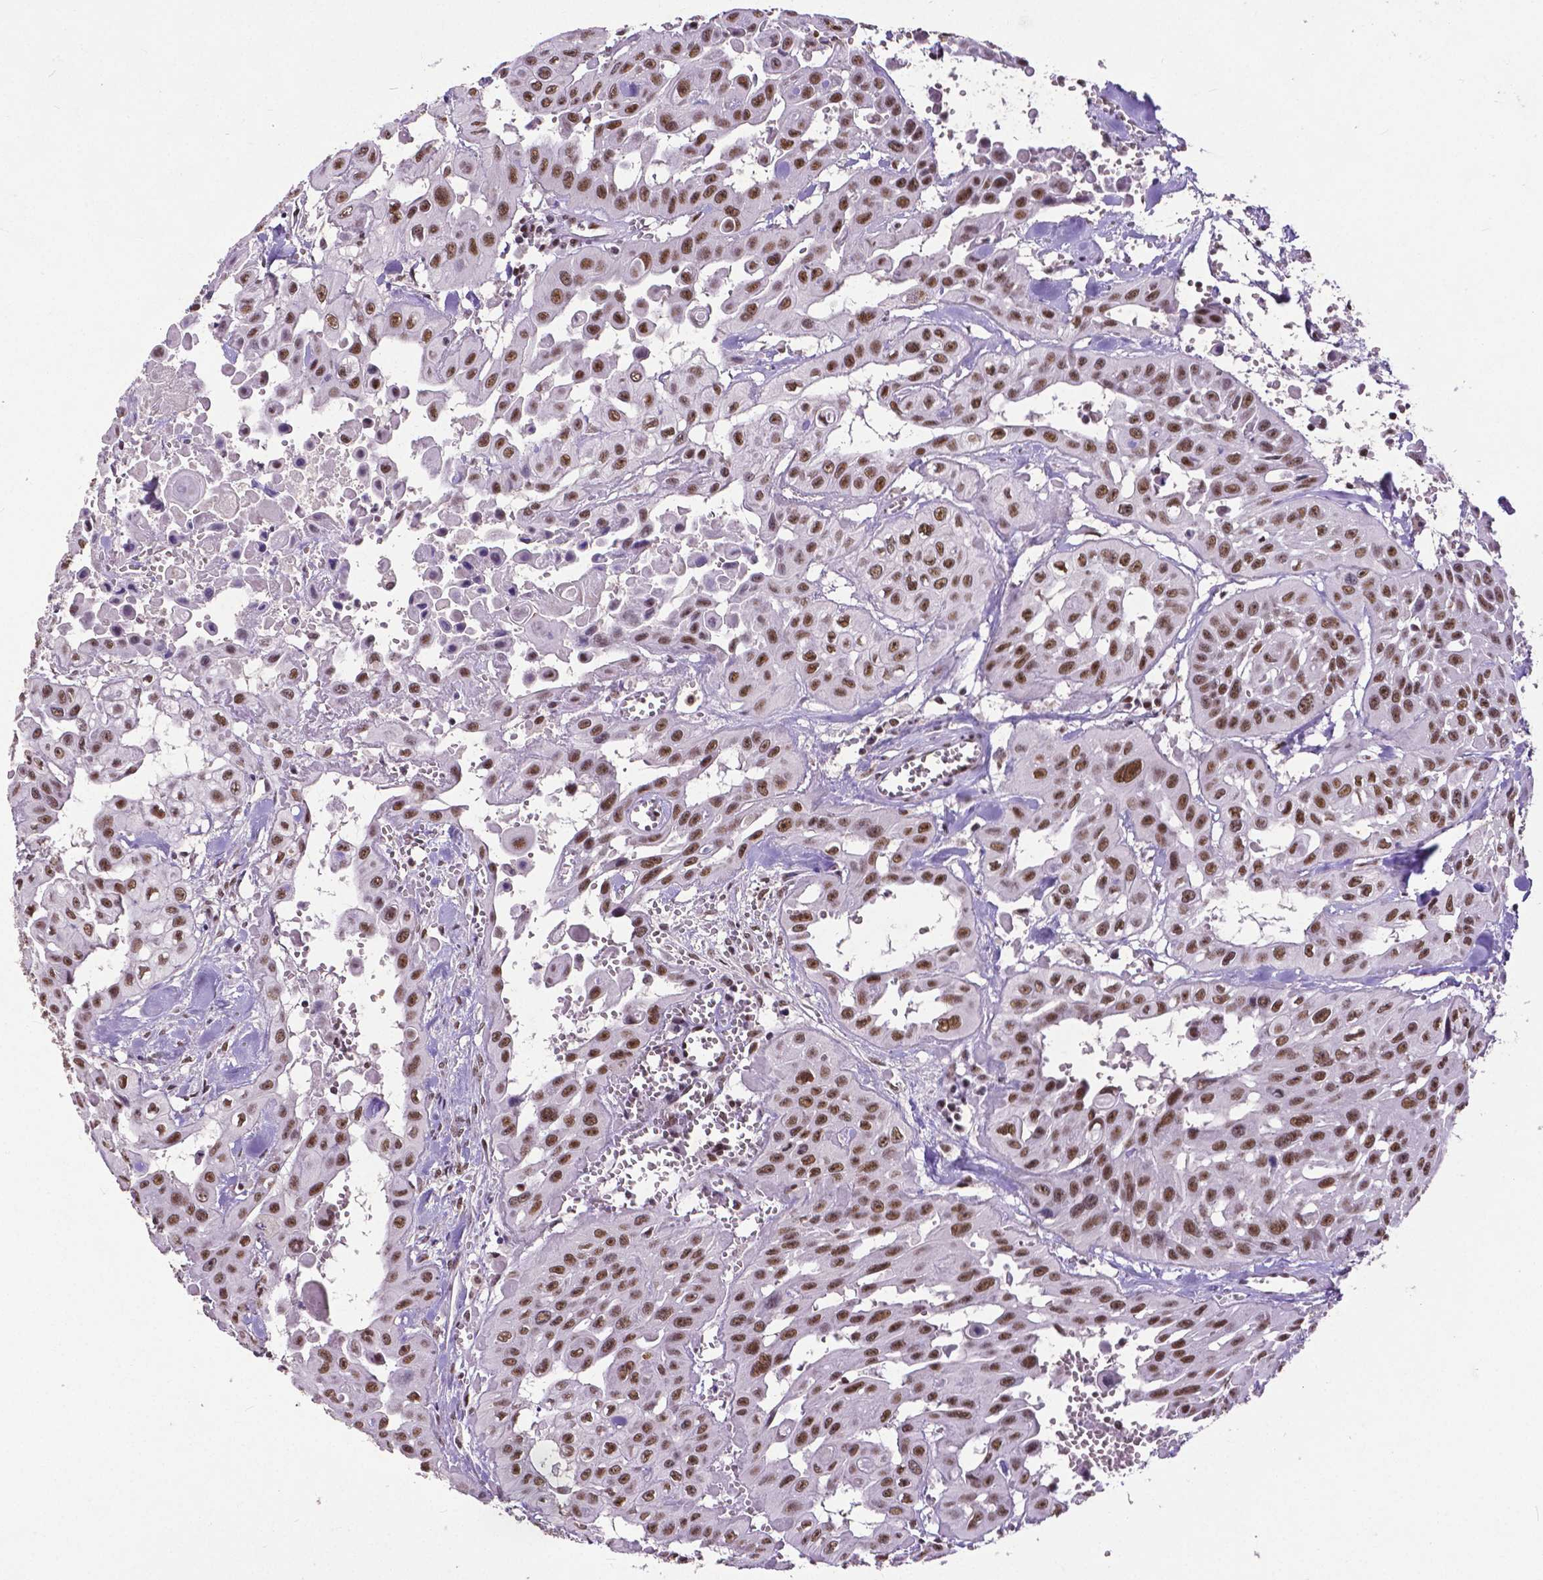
{"staining": {"intensity": "moderate", "quantity": ">75%", "location": "nuclear"}, "tissue": "head and neck cancer", "cell_type": "Tumor cells", "image_type": "cancer", "snomed": [{"axis": "morphology", "description": "Adenocarcinoma, NOS"}, {"axis": "topography", "description": "Head-Neck"}], "caption": "Immunohistochemistry (IHC) (DAB (3,3'-diaminobenzidine)) staining of human head and neck cancer (adenocarcinoma) exhibits moderate nuclear protein staining in approximately >75% of tumor cells.", "gene": "ATRX", "patient": {"sex": "male", "age": 73}}